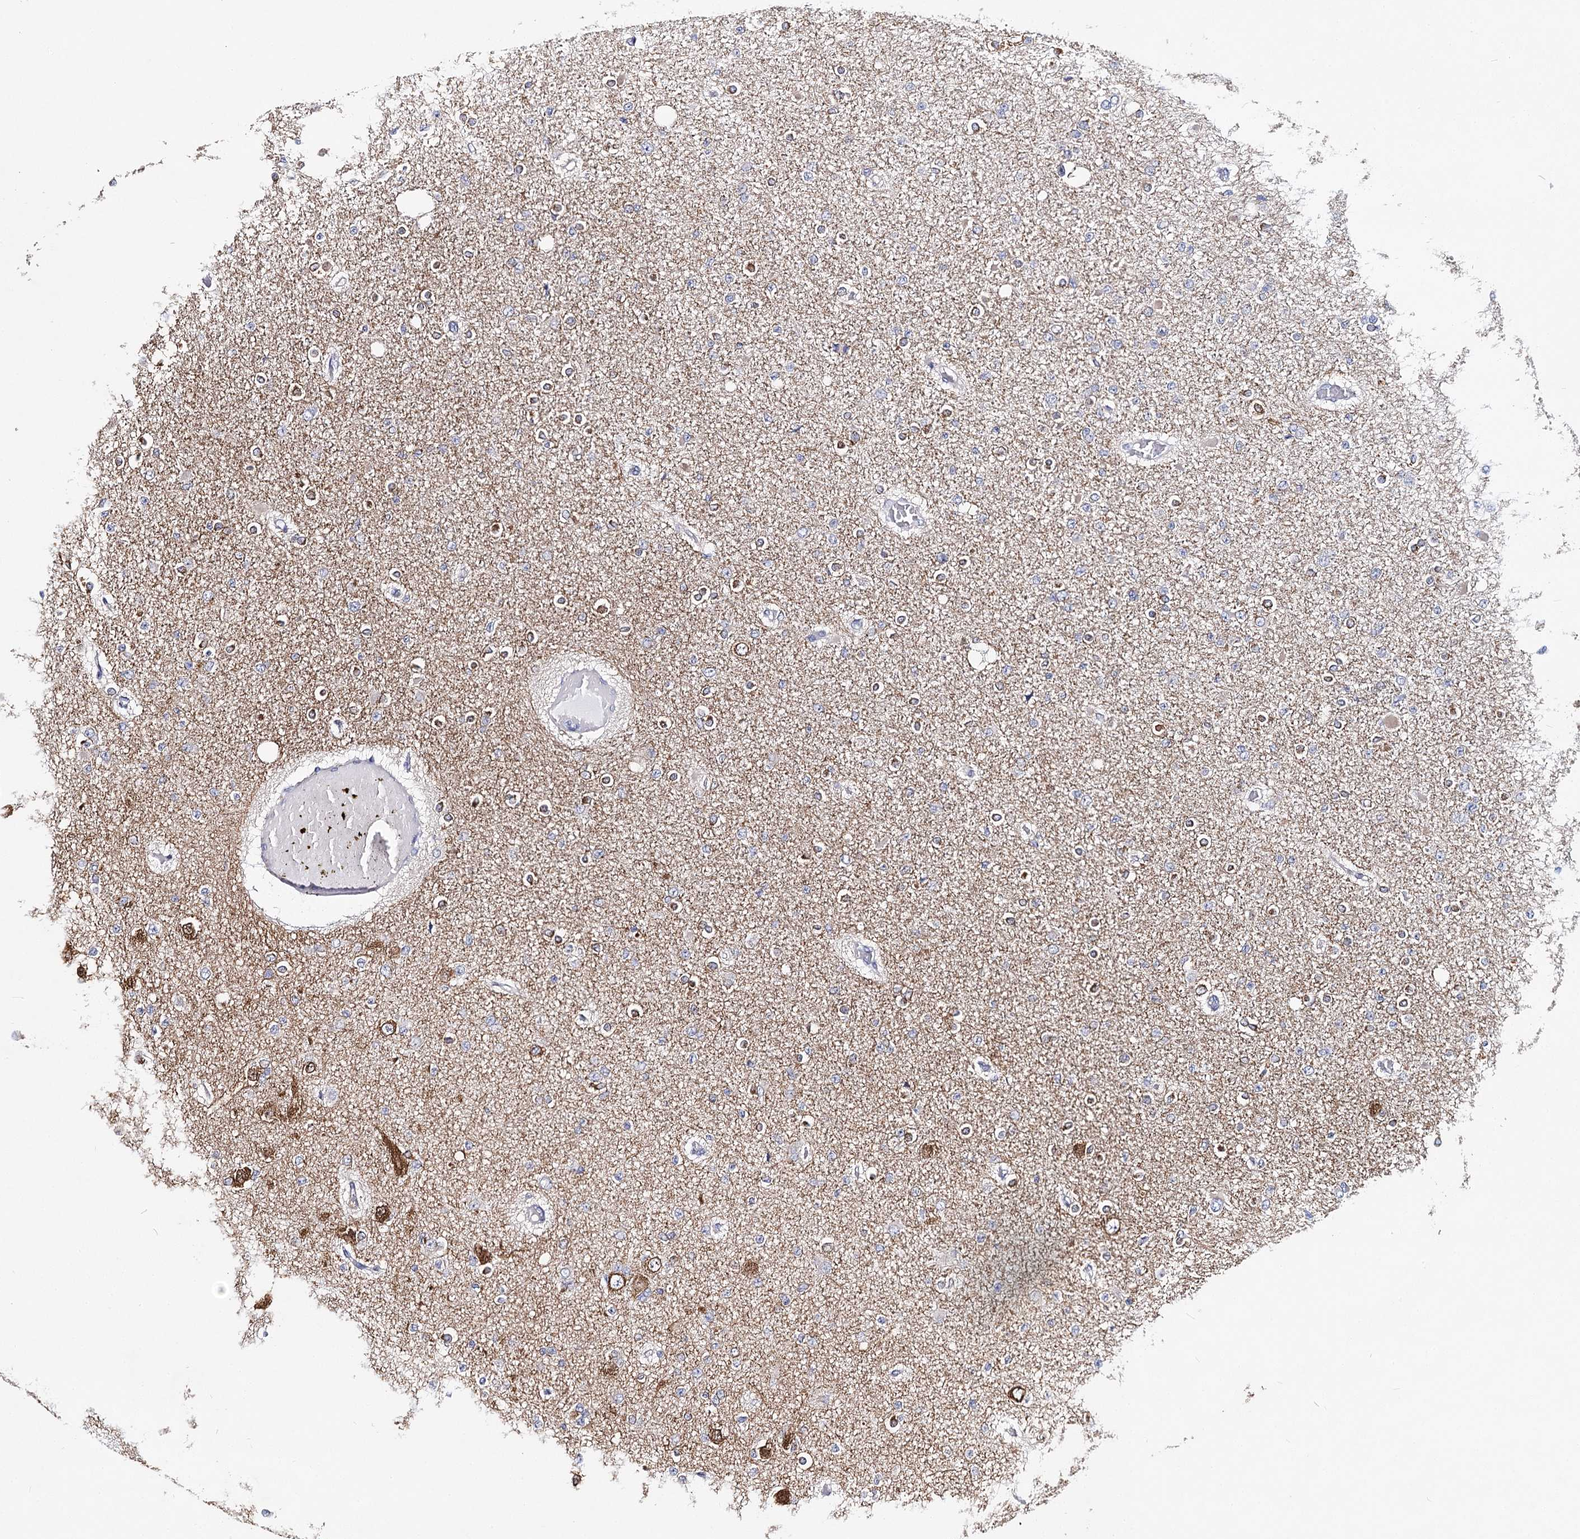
{"staining": {"intensity": "negative", "quantity": "none", "location": "none"}, "tissue": "glioma", "cell_type": "Tumor cells", "image_type": "cancer", "snomed": [{"axis": "morphology", "description": "Glioma, malignant, Low grade"}, {"axis": "topography", "description": "Brain"}], "caption": "Immunohistochemistry (IHC) of human malignant glioma (low-grade) demonstrates no positivity in tumor cells.", "gene": "TEX12", "patient": {"sex": "female", "age": 22}}